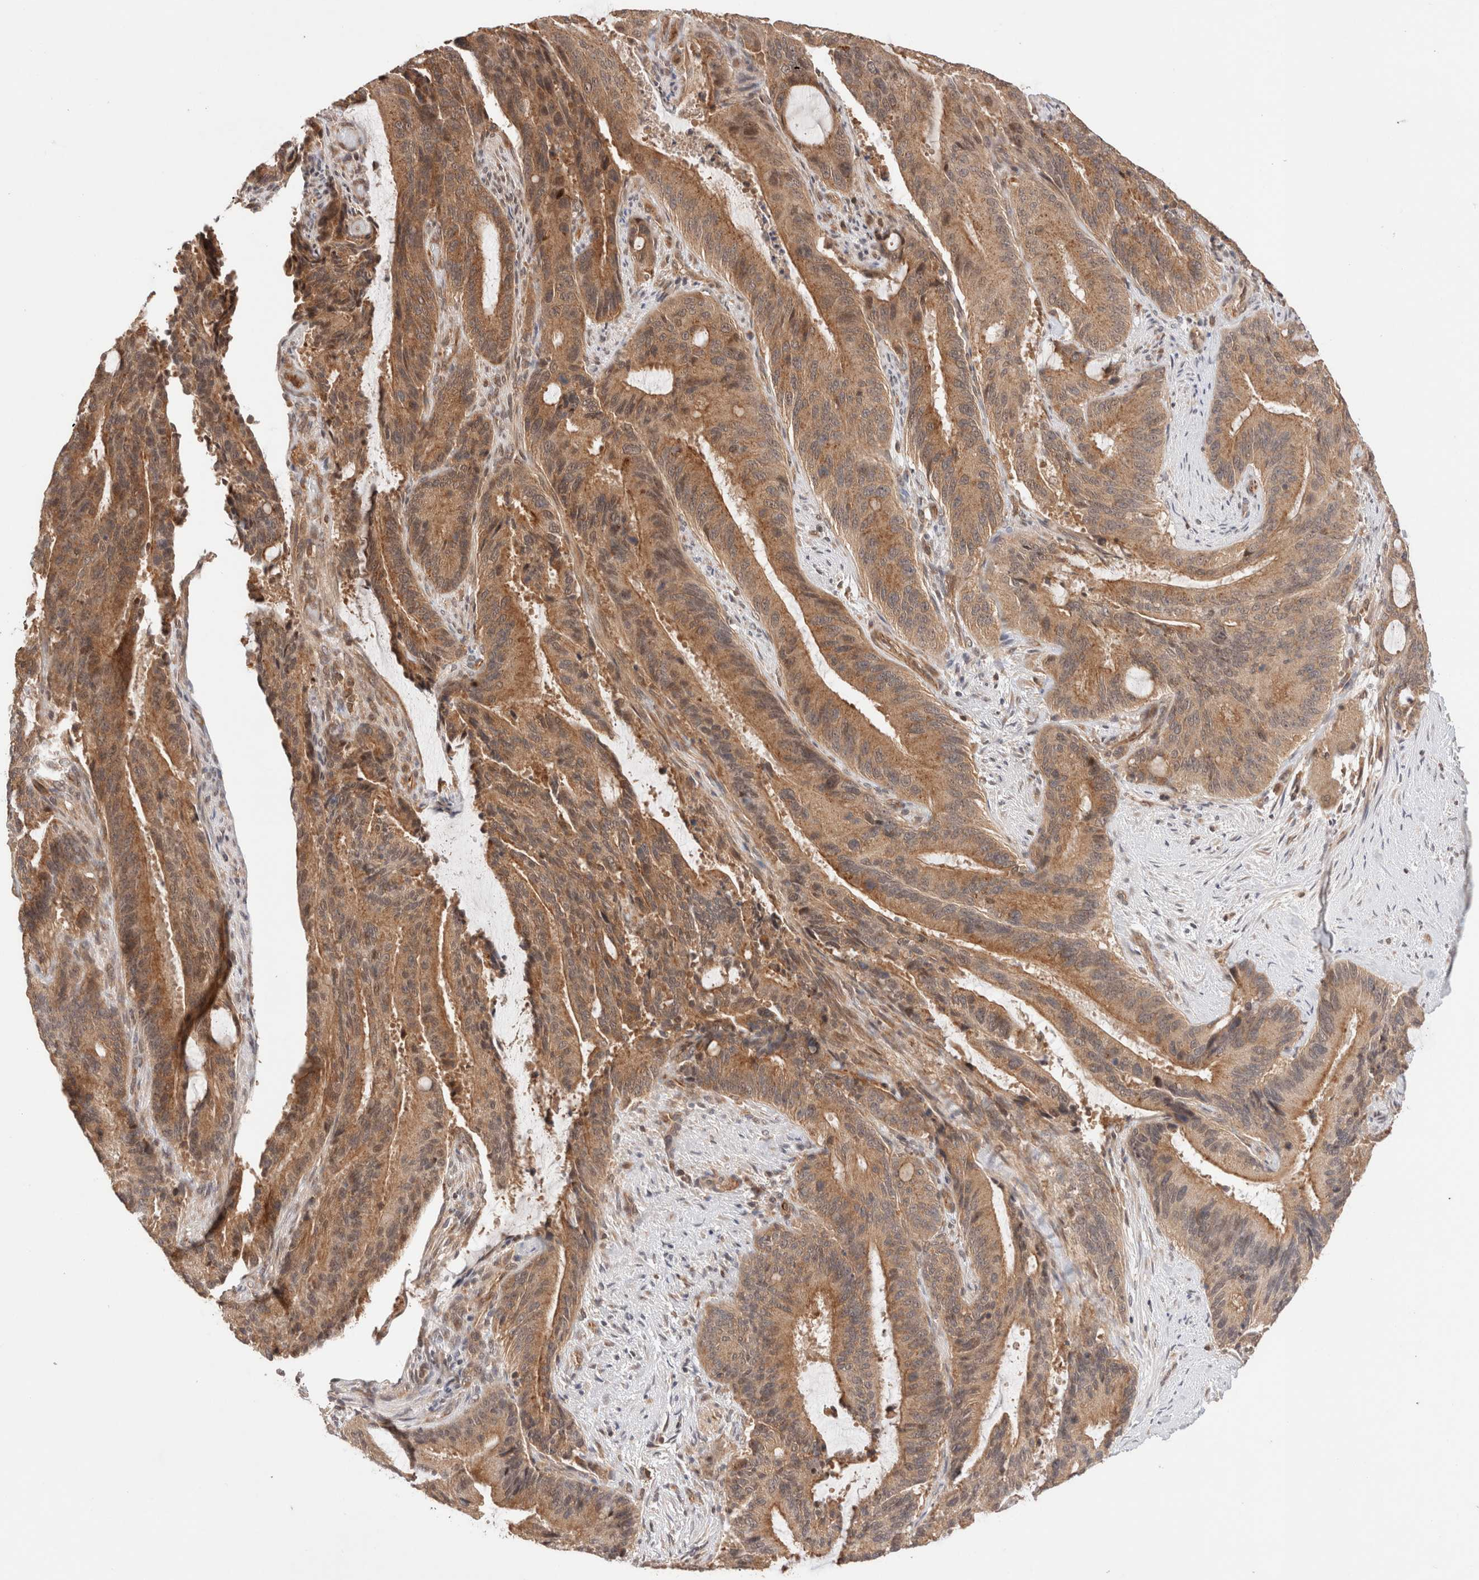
{"staining": {"intensity": "moderate", "quantity": ">75%", "location": "cytoplasmic/membranous,nuclear"}, "tissue": "liver cancer", "cell_type": "Tumor cells", "image_type": "cancer", "snomed": [{"axis": "morphology", "description": "Normal tissue, NOS"}, {"axis": "morphology", "description": "Cholangiocarcinoma"}, {"axis": "topography", "description": "Liver"}, {"axis": "topography", "description": "Peripheral nerve tissue"}], "caption": "A medium amount of moderate cytoplasmic/membranous and nuclear expression is seen in about >75% of tumor cells in liver cancer tissue.", "gene": "SIKE1", "patient": {"sex": "female", "age": 73}}